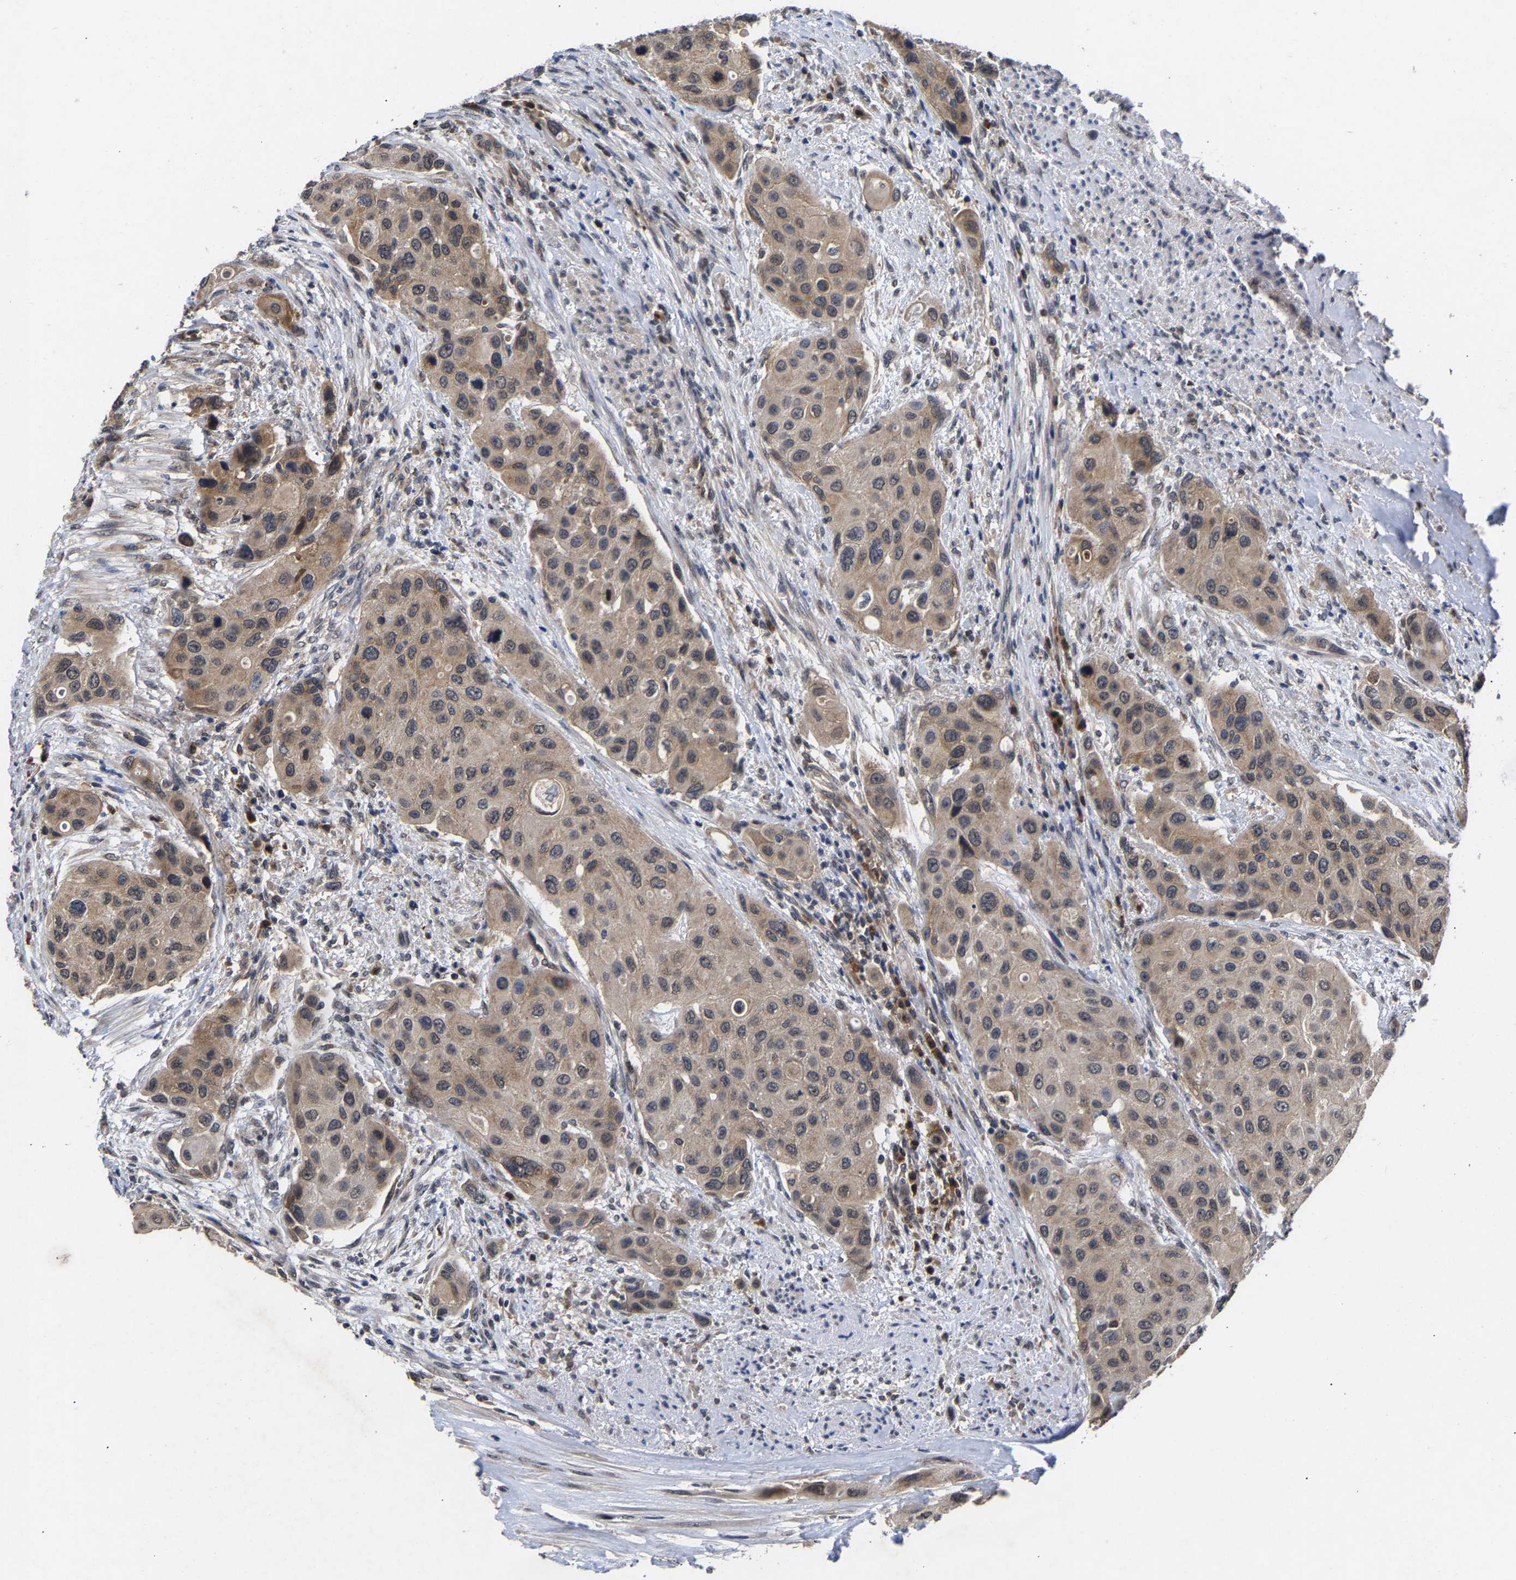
{"staining": {"intensity": "weak", "quantity": ">75%", "location": "cytoplasmic/membranous"}, "tissue": "urothelial cancer", "cell_type": "Tumor cells", "image_type": "cancer", "snomed": [{"axis": "morphology", "description": "Urothelial carcinoma, High grade"}, {"axis": "topography", "description": "Urinary bladder"}], "caption": "Urothelial cancer stained with a protein marker reveals weak staining in tumor cells.", "gene": "CLIP2", "patient": {"sex": "female", "age": 56}}